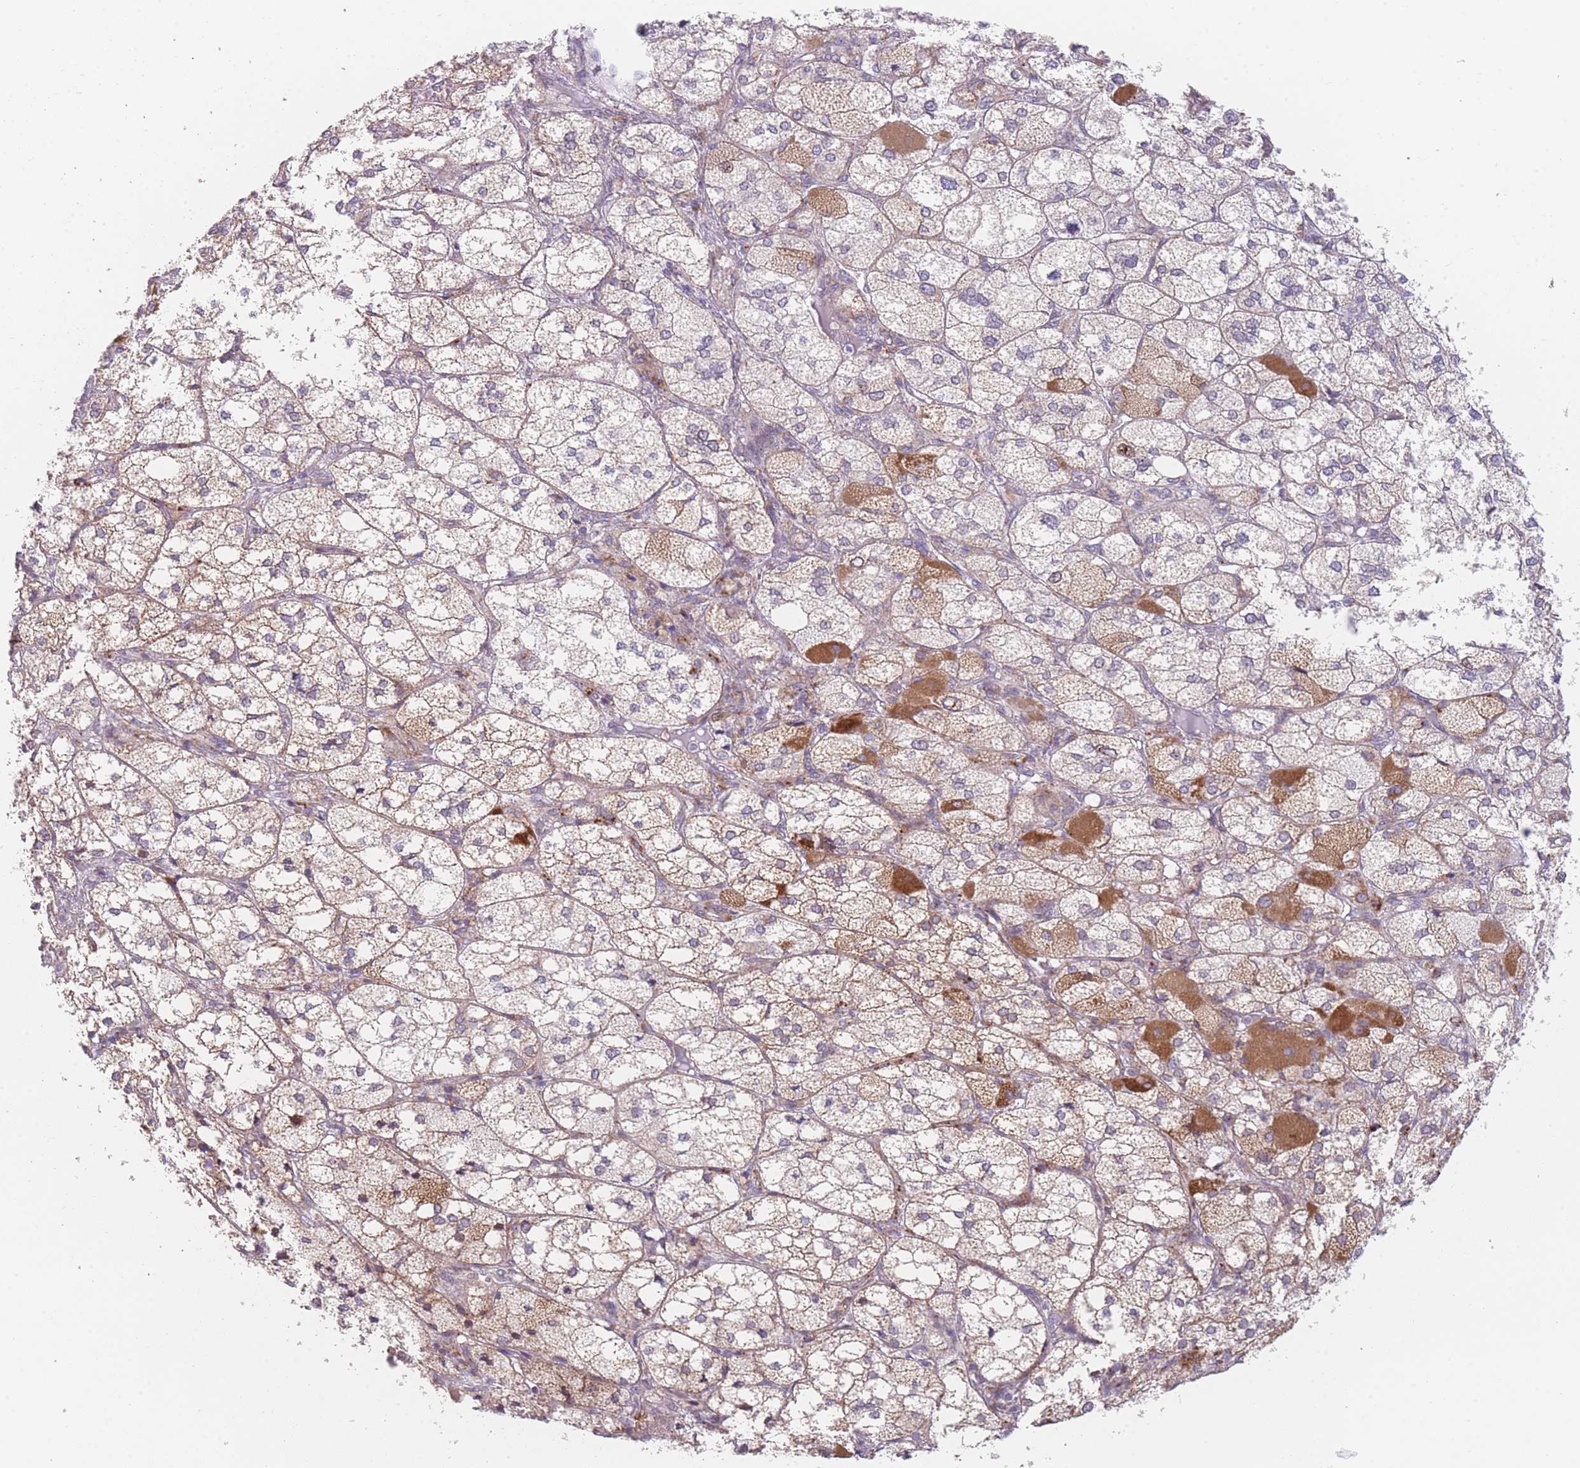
{"staining": {"intensity": "moderate", "quantity": ">75%", "location": "cytoplasmic/membranous"}, "tissue": "adrenal gland", "cell_type": "Glandular cells", "image_type": "normal", "snomed": [{"axis": "morphology", "description": "Normal tissue, NOS"}, {"axis": "topography", "description": "Adrenal gland"}], "caption": "Benign adrenal gland exhibits moderate cytoplasmic/membranous expression in about >75% of glandular cells, visualized by immunohistochemistry.", "gene": "SMPD4", "patient": {"sex": "female", "age": 61}}